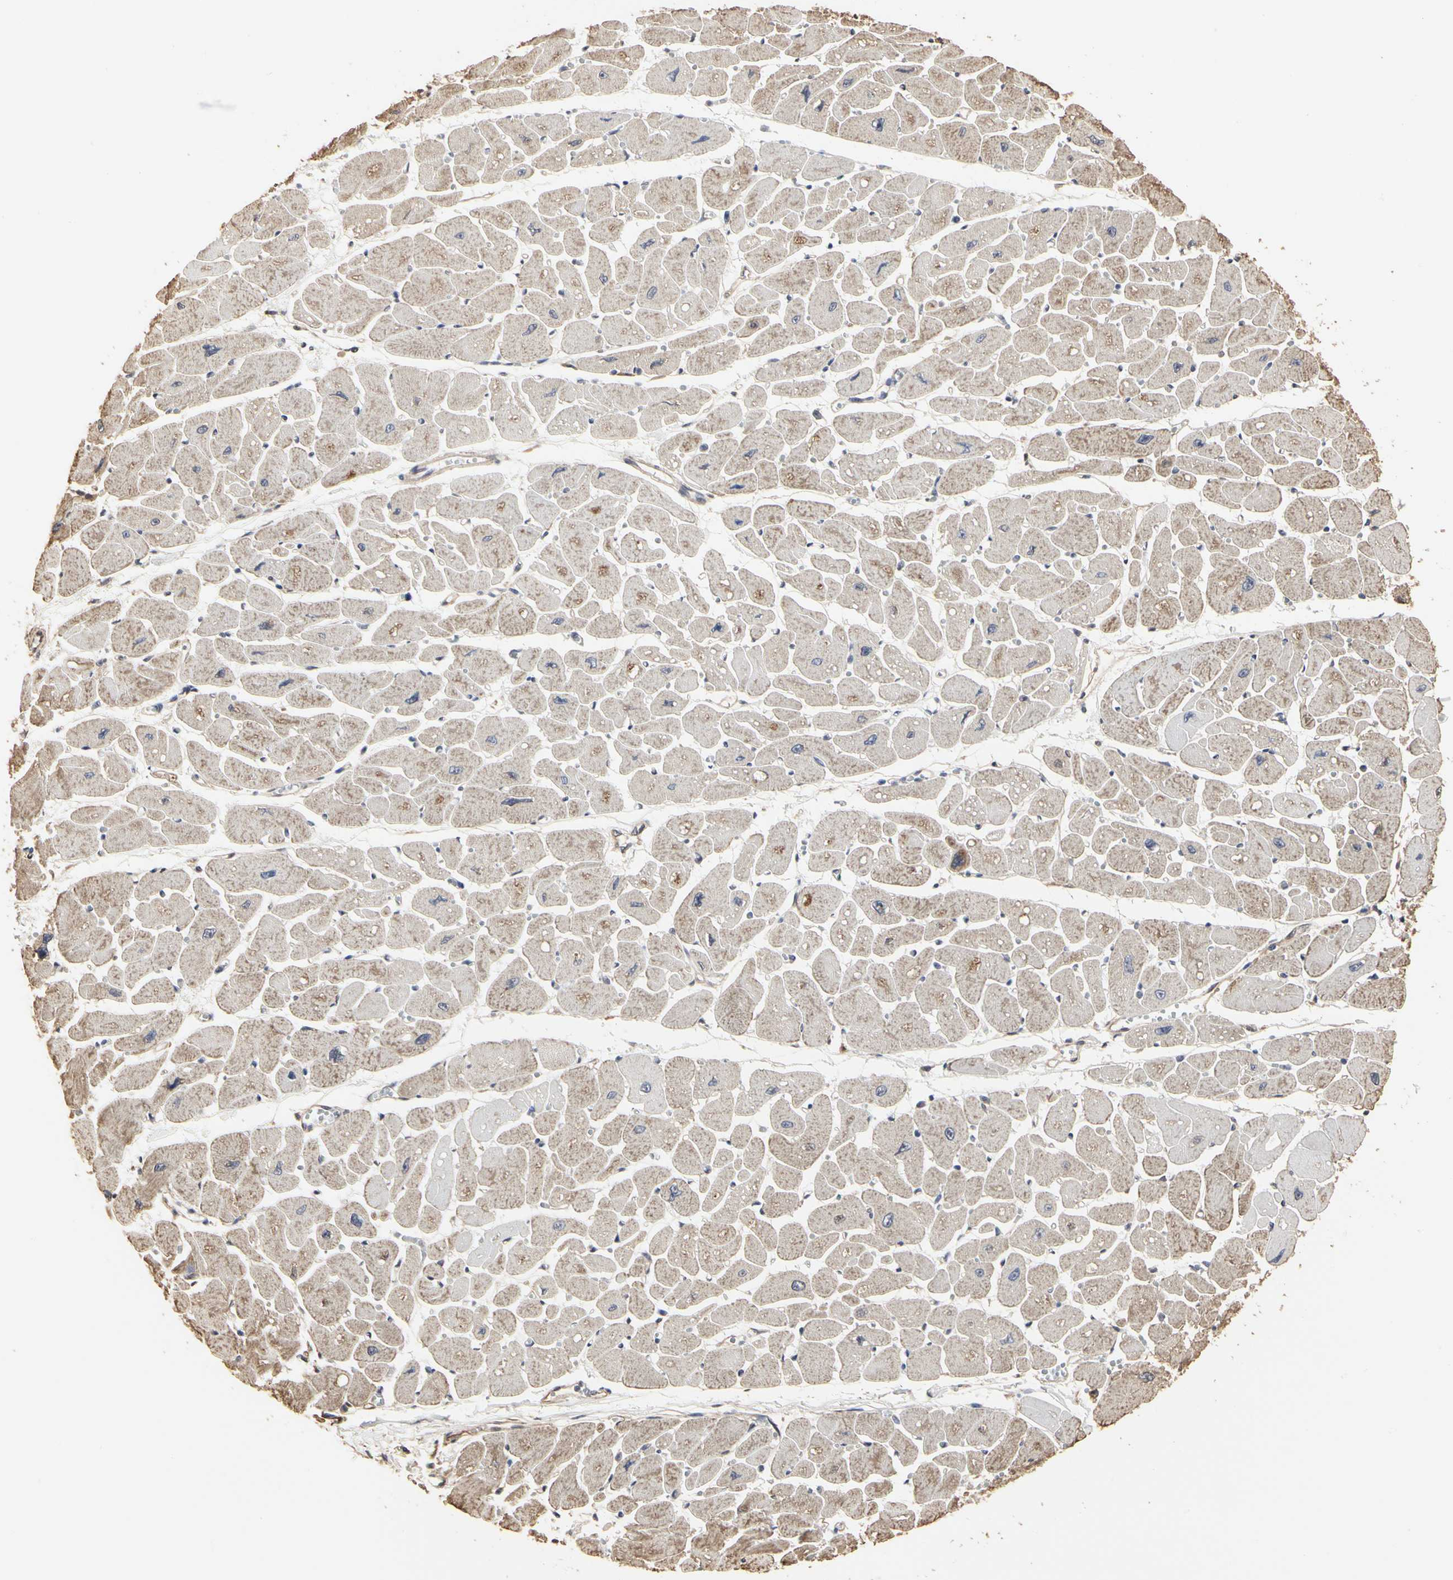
{"staining": {"intensity": "moderate", "quantity": "25%-75%", "location": "cytoplasmic/membranous"}, "tissue": "heart muscle", "cell_type": "Cardiomyocytes", "image_type": "normal", "snomed": [{"axis": "morphology", "description": "Normal tissue, NOS"}, {"axis": "topography", "description": "Heart"}], "caption": "Immunohistochemical staining of unremarkable heart muscle demonstrates medium levels of moderate cytoplasmic/membranous expression in approximately 25%-75% of cardiomyocytes. (DAB IHC with brightfield microscopy, high magnification).", "gene": "TAOK1", "patient": {"sex": "female", "age": 54}}